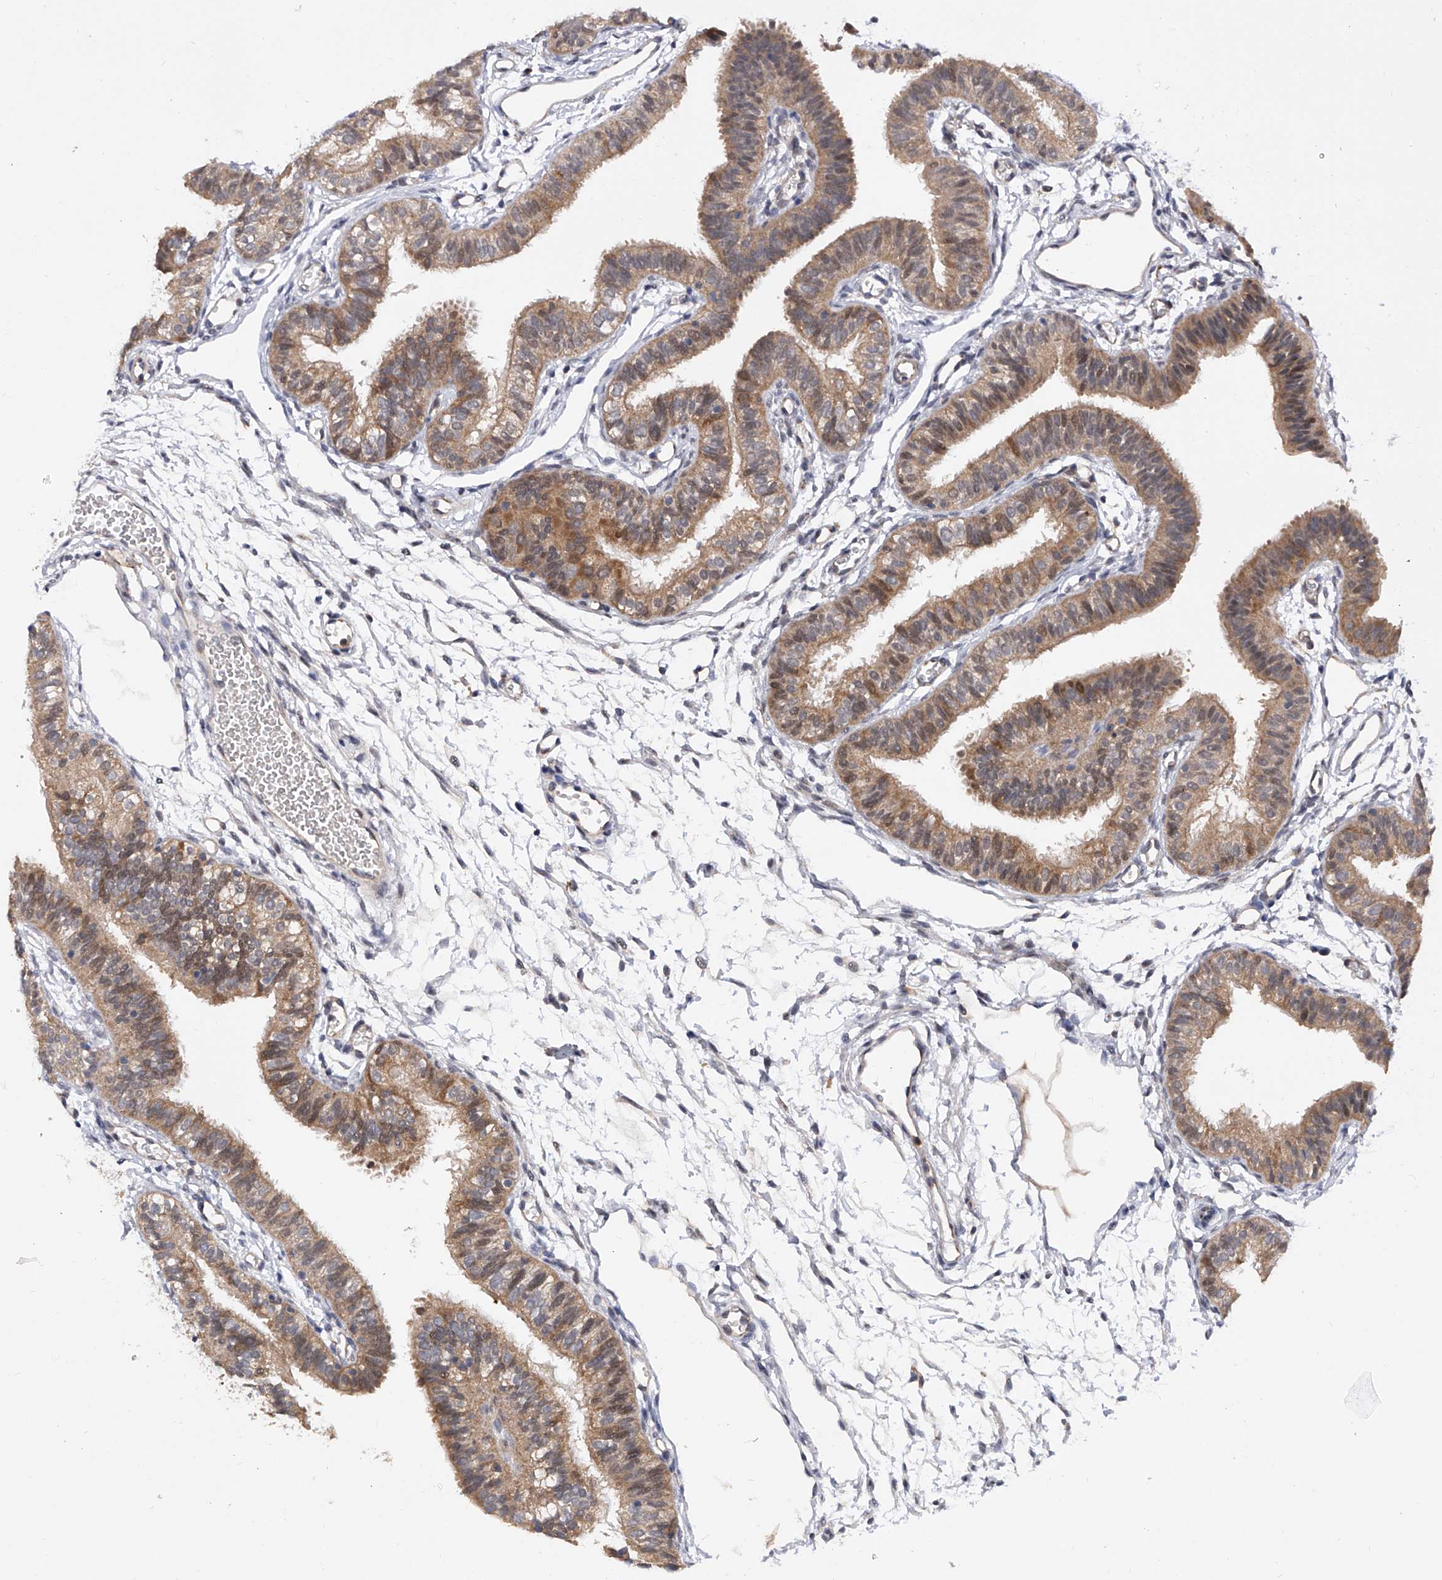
{"staining": {"intensity": "moderate", "quantity": ">75%", "location": "cytoplasmic/membranous"}, "tissue": "fallopian tube", "cell_type": "Glandular cells", "image_type": "normal", "snomed": [{"axis": "morphology", "description": "Normal tissue, NOS"}, {"axis": "topography", "description": "Fallopian tube"}], "caption": "A histopathology image of fallopian tube stained for a protein displays moderate cytoplasmic/membranous brown staining in glandular cells.", "gene": "USP45", "patient": {"sex": "female", "age": 35}}